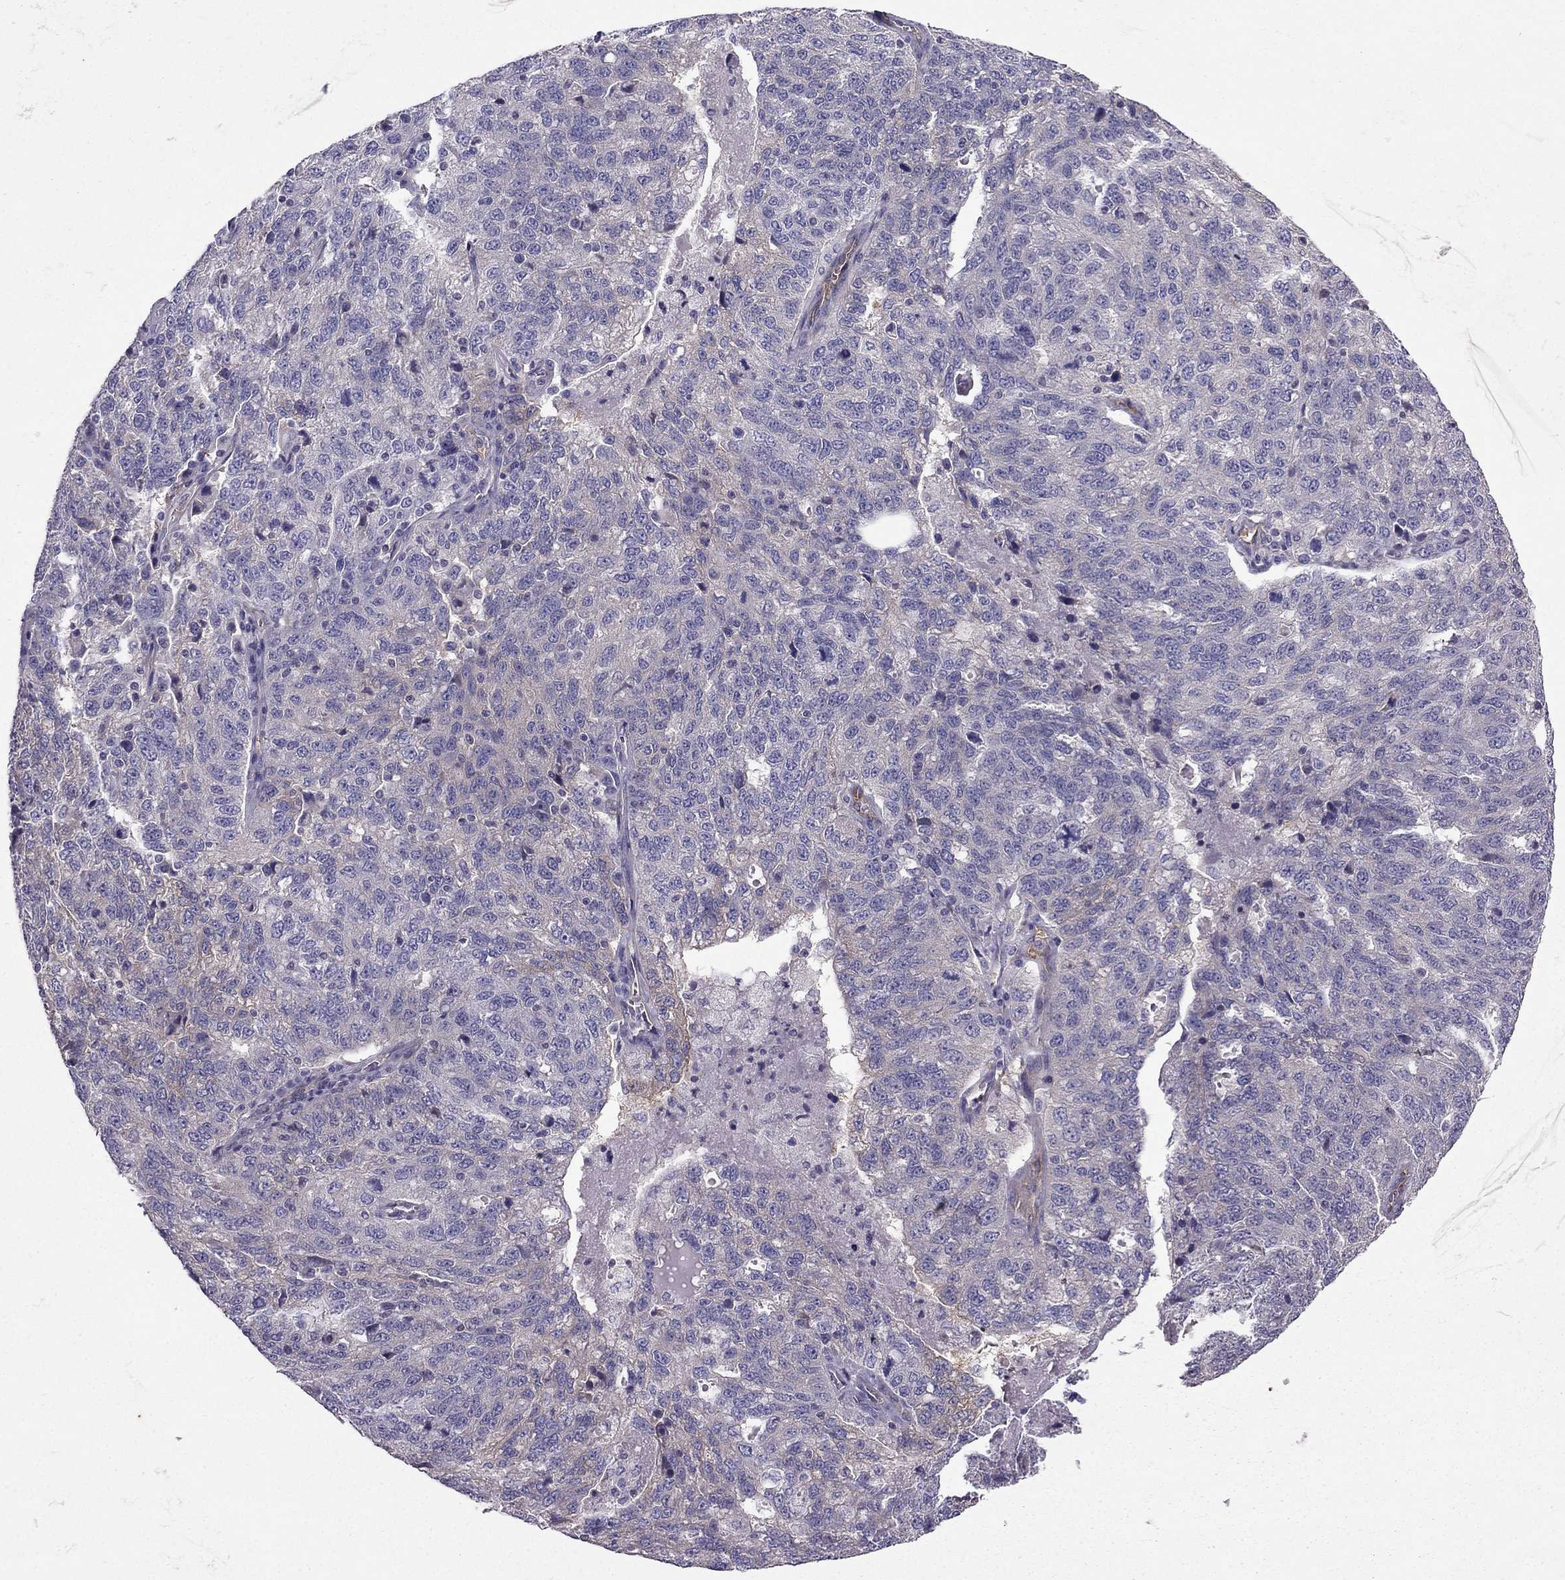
{"staining": {"intensity": "negative", "quantity": "none", "location": "none"}, "tissue": "ovarian cancer", "cell_type": "Tumor cells", "image_type": "cancer", "snomed": [{"axis": "morphology", "description": "Cystadenocarcinoma, serous, NOS"}, {"axis": "topography", "description": "Ovary"}], "caption": "Immunohistochemical staining of ovarian cancer displays no significant positivity in tumor cells.", "gene": "SYT5", "patient": {"sex": "female", "age": 71}}